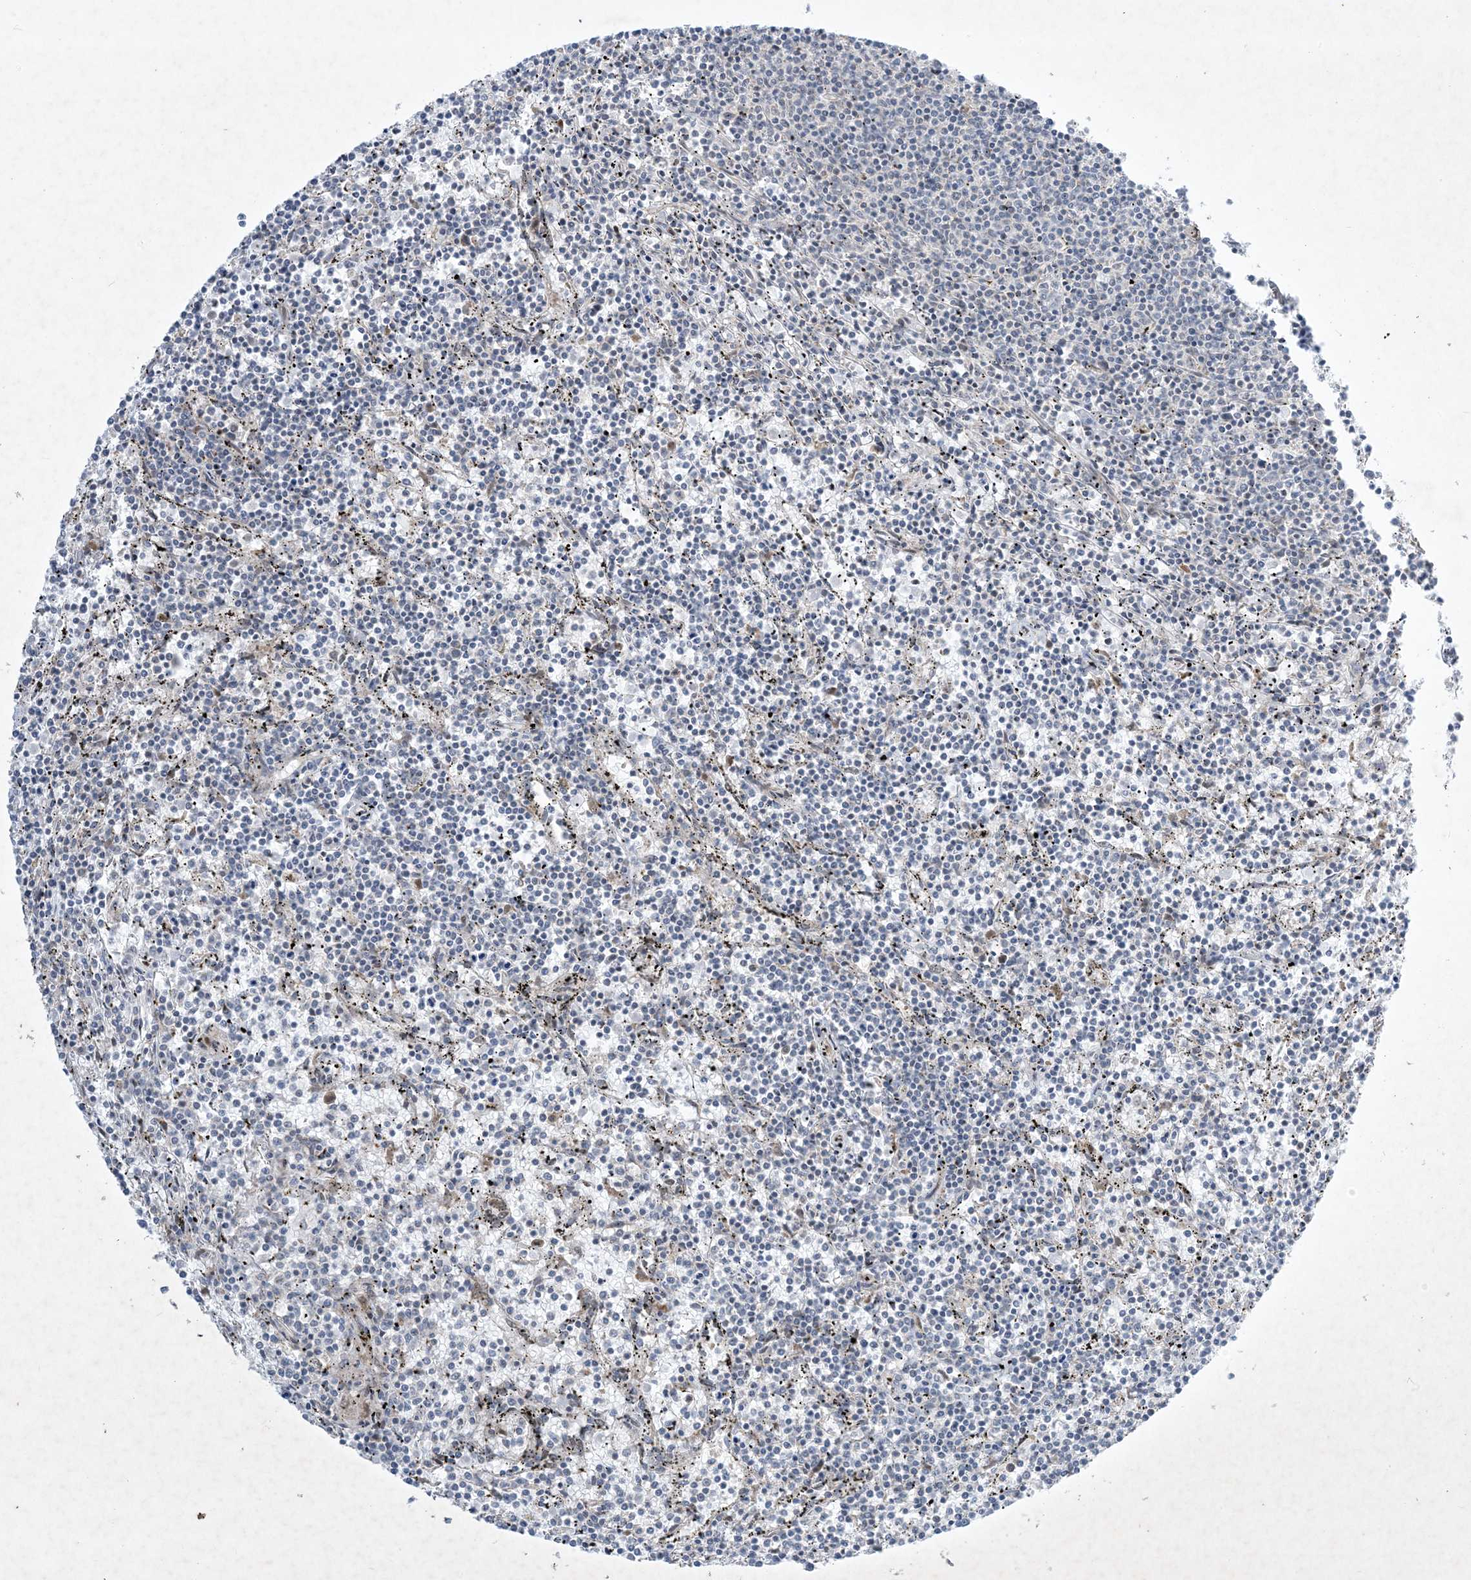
{"staining": {"intensity": "negative", "quantity": "none", "location": "none"}, "tissue": "lymphoma", "cell_type": "Tumor cells", "image_type": "cancer", "snomed": [{"axis": "morphology", "description": "Malignant lymphoma, non-Hodgkin's type, Low grade"}, {"axis": "topography", "description": "Spleen"}], "caption": "Human malignant lymphoma, non-Hodgkin's type (low-grade) stained for a protein using IHC reveals no staining in tumor cells.", "gene": "SOGA3", "patient": {"sex": "female", "age": 50}}